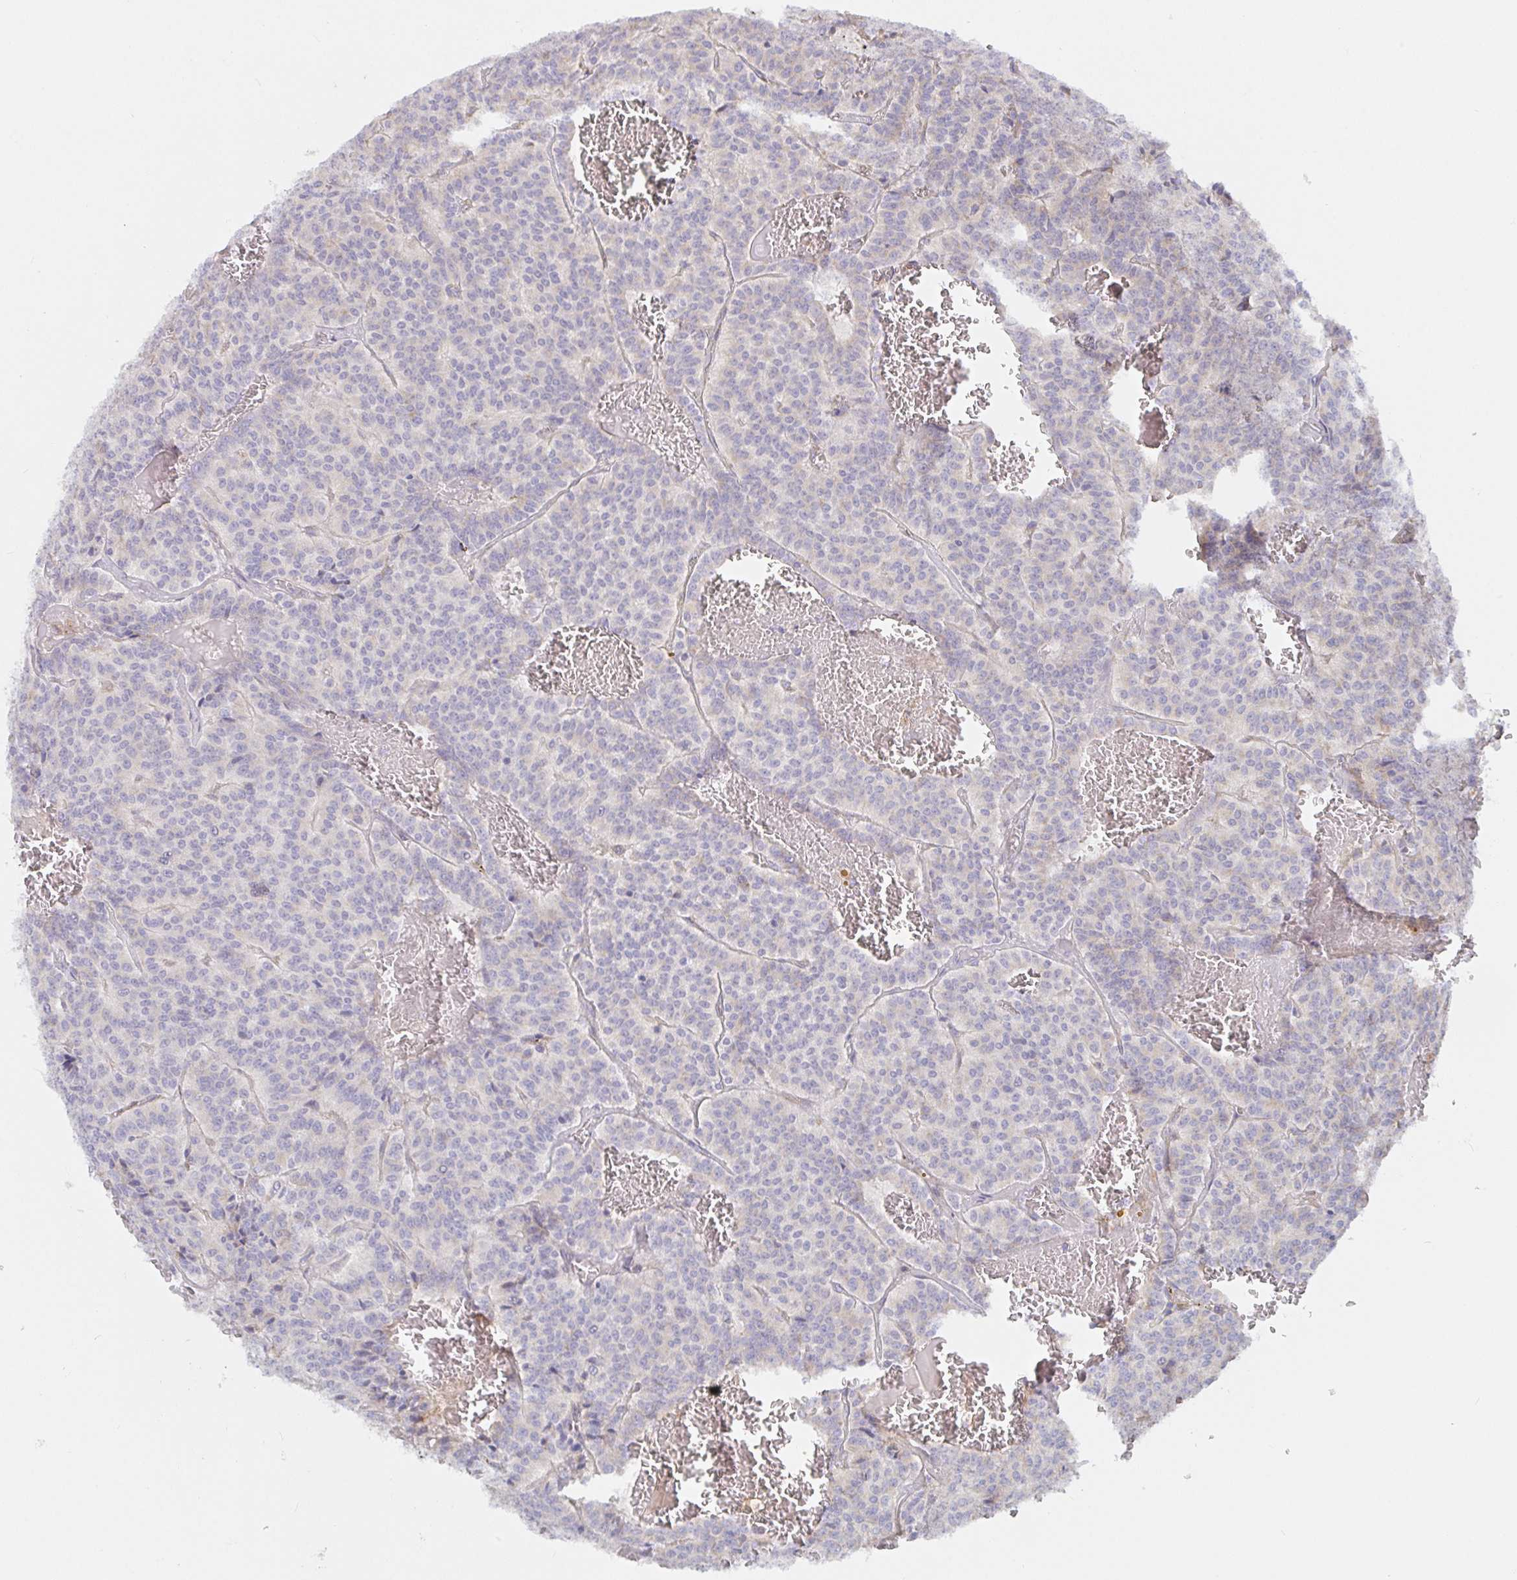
{"staining": {"intensity": "negative", "quantity": "none", "location": "none"}, "tissue": "carcinoid", "cell_type": "Tumor cells", "image_type": "cancer", "snomed": [{"axis": "morphology", "description": "Carcinoid, malignant, NOS"}, {"axis": "topography", "description": "Lung"}], "caption": "This is a photomicrograph of immunohistochemistry staining of carcinoid (malignant), which shows no staining in tumor cells.", "gene": "IRAK2", "patient": {"sex": "male", "age": 70}}